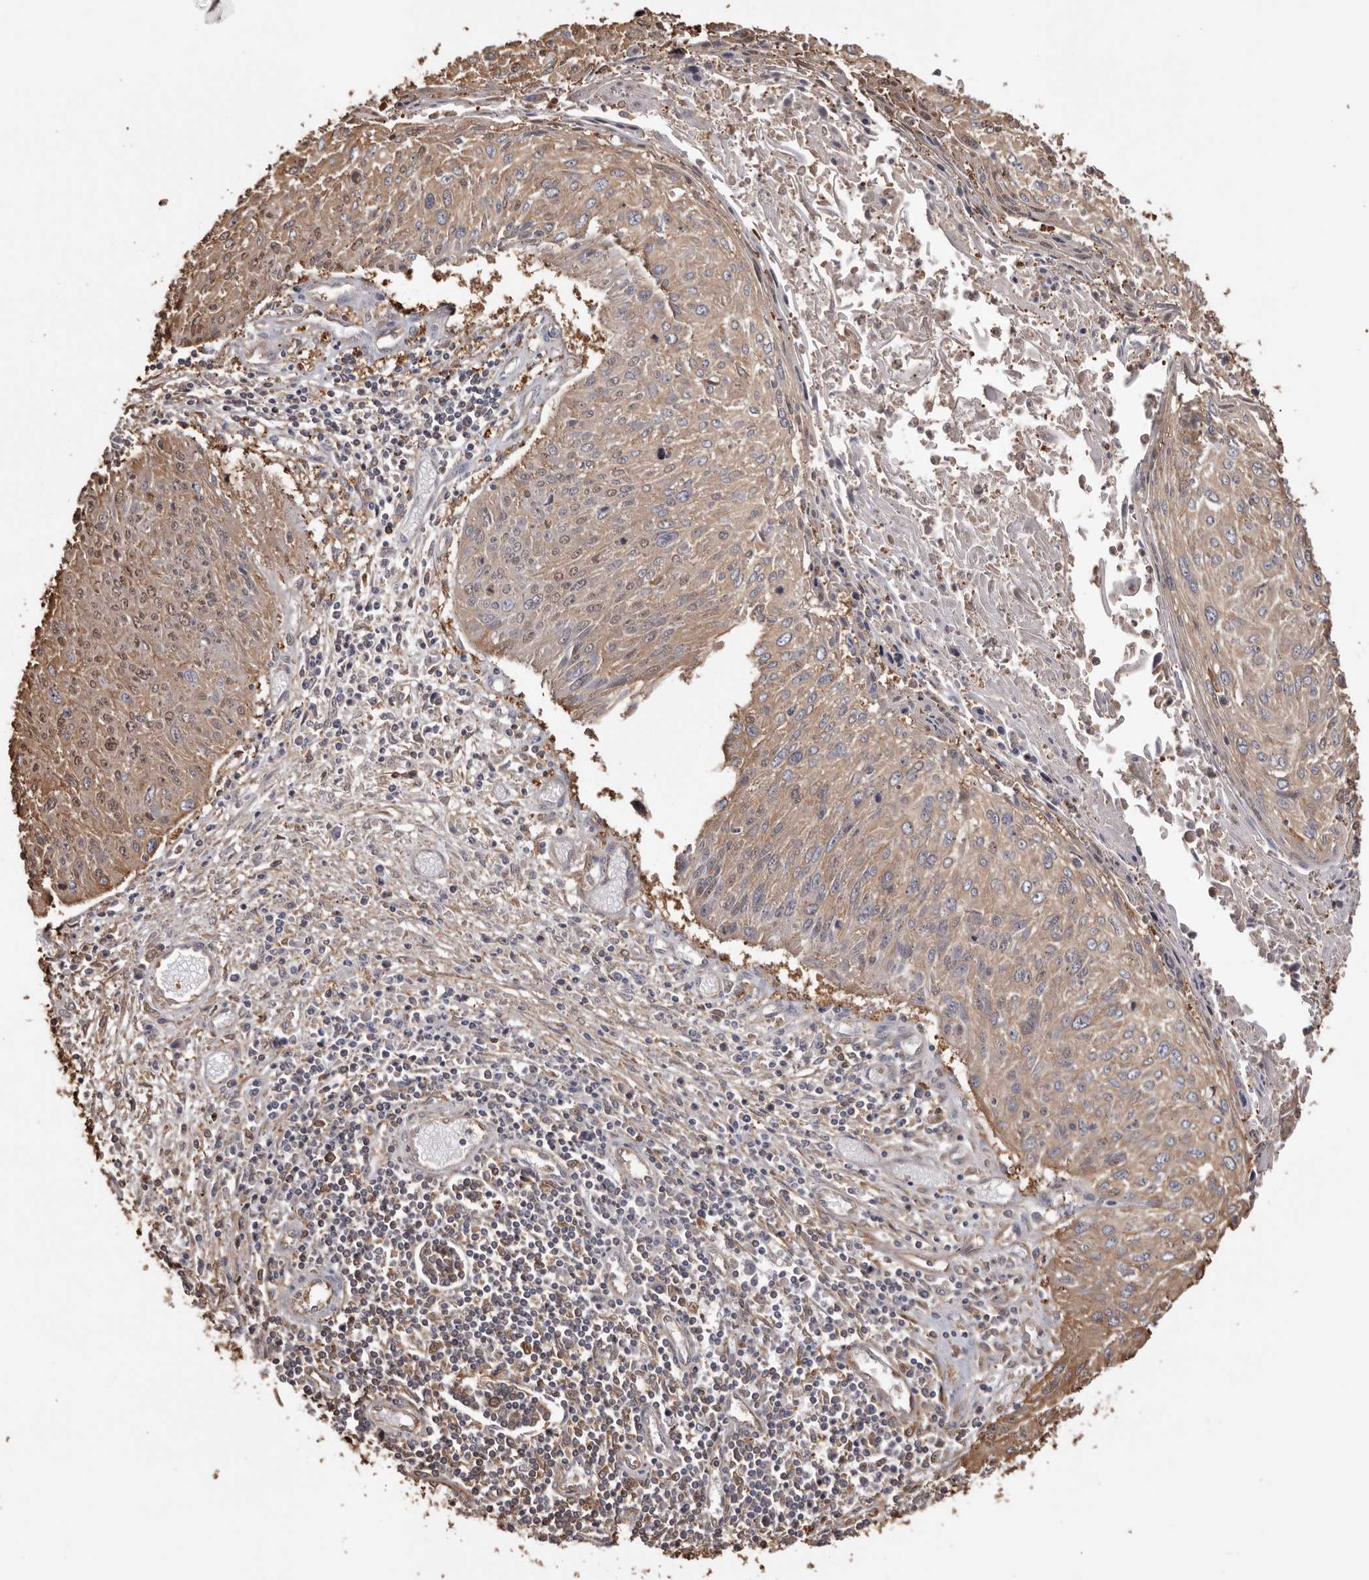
{"staining": {"intensity": "moderate", "quantity": ">75%", "location": "cytoplasmic/membranous,nuclear"}, "tissue": "cervical cancer", "cell_type": "Tumor cells", "image_type": "cancer", "snomed": [{"axis": "morphology", "description": "Squamous cell carcinoma, NOS"}, {"axis": "topography", "description": "Cervix"}], "caption": "Immunohistochemical staining of cervical cancer reveals medium levels of moderate cytoplasmic/membranous and nuclear staining in approximately >75% of tumor cells.", "gene": "PKM", "patient": {"sex": "female", "age": 51}}